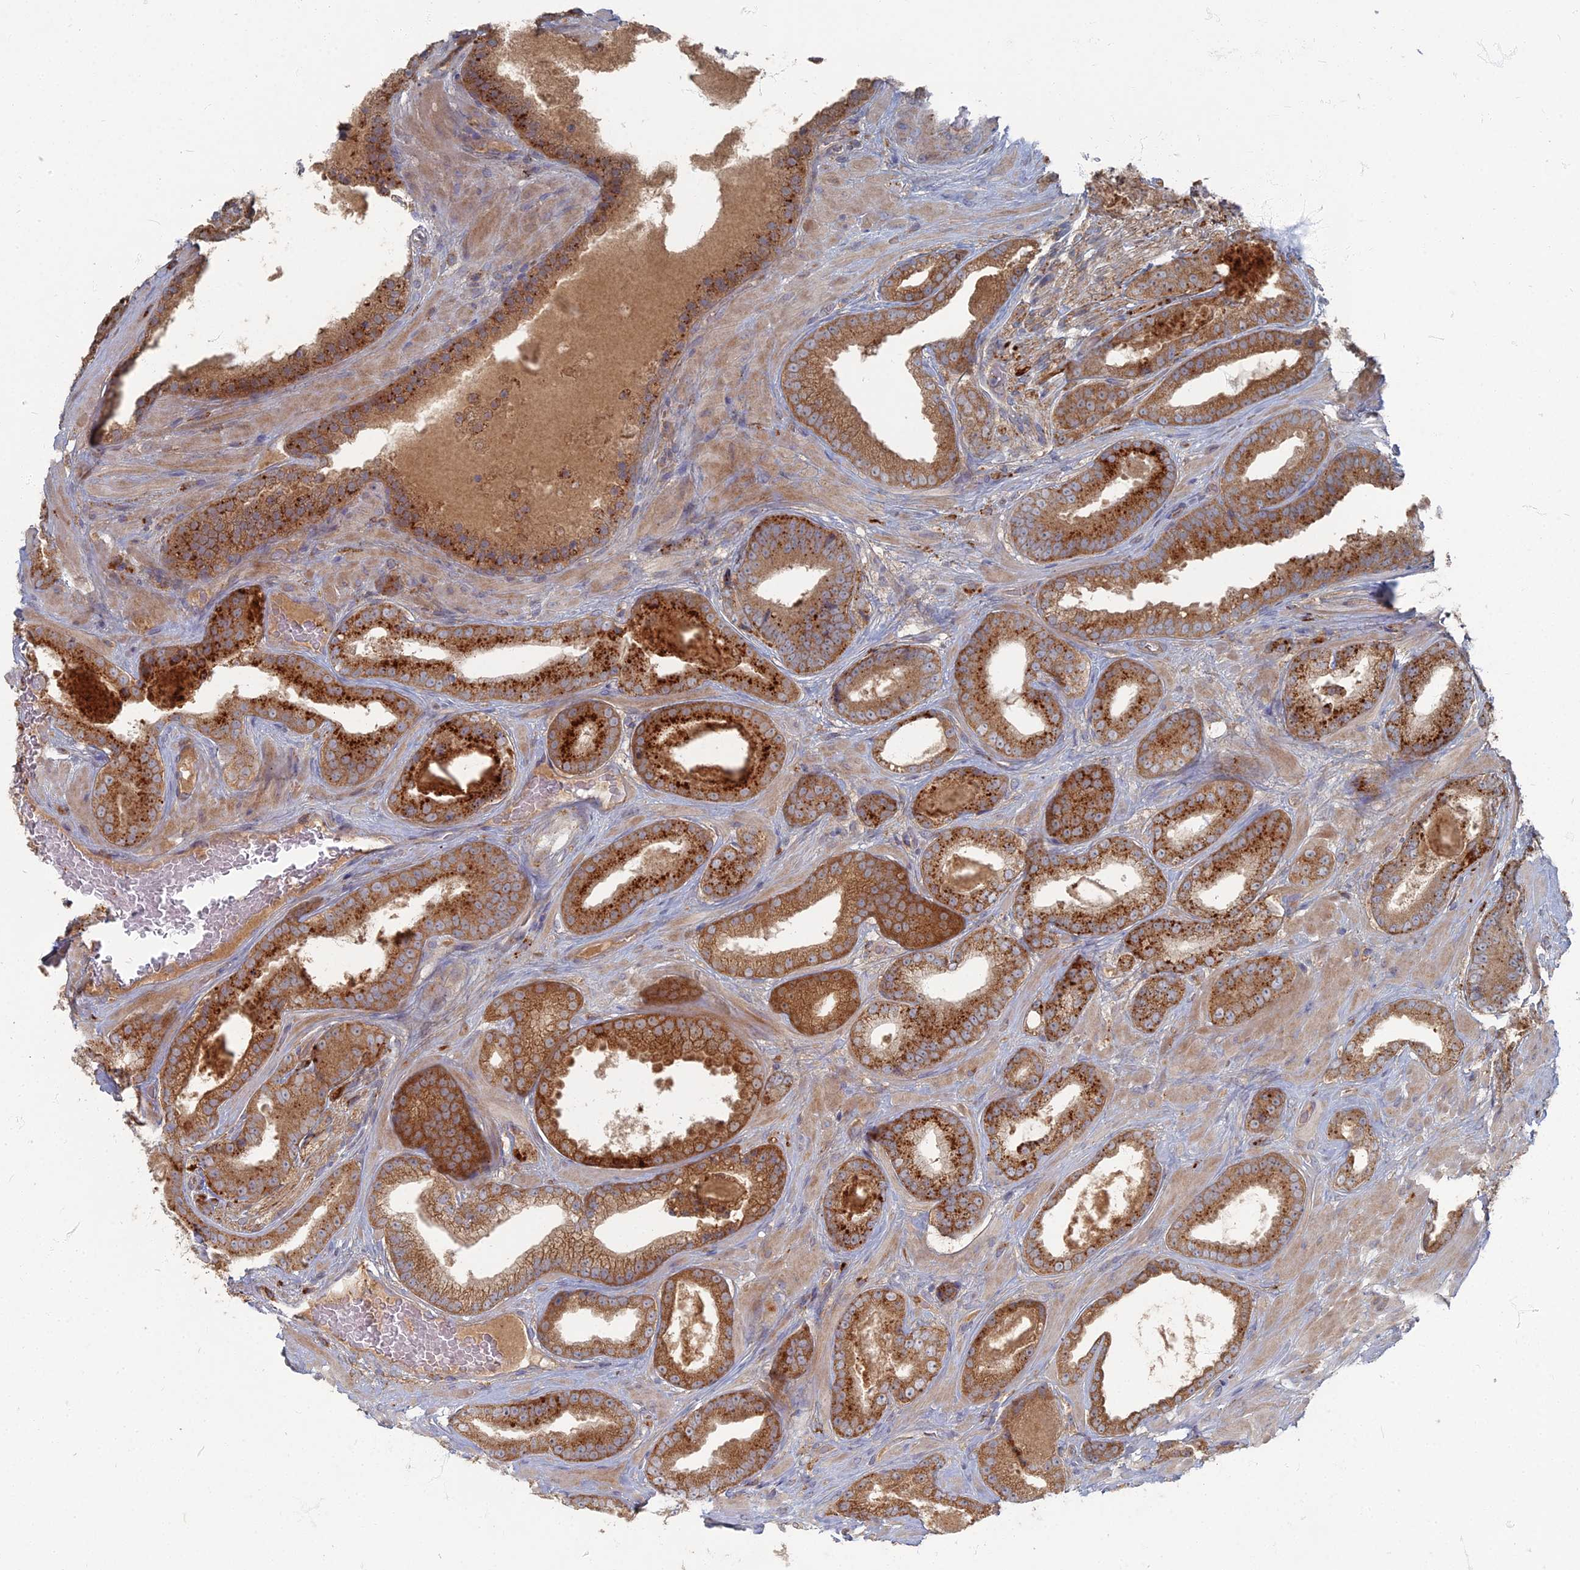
{"staining": {"intensity": "strong", "quantity": ">75%", "location": "cytoplasmic/membranous"}, "tissue": "prostate cancer", "cell_type": "Tumor cells", "image_type": "cancer", "snomed": [{"axis": "morphology", "description": "Adenocarcinoma, Low grade"}, {"axis": "topography", "description": "Prostate"}], "caption": "Strong cytoplasmic/membranous staining for a protein is seen in about >75% of tumor cells of prostate cancer using immunohistochemistry.", "gene": "PPCDC", "patient": {"sex": "male", "age": 57}}